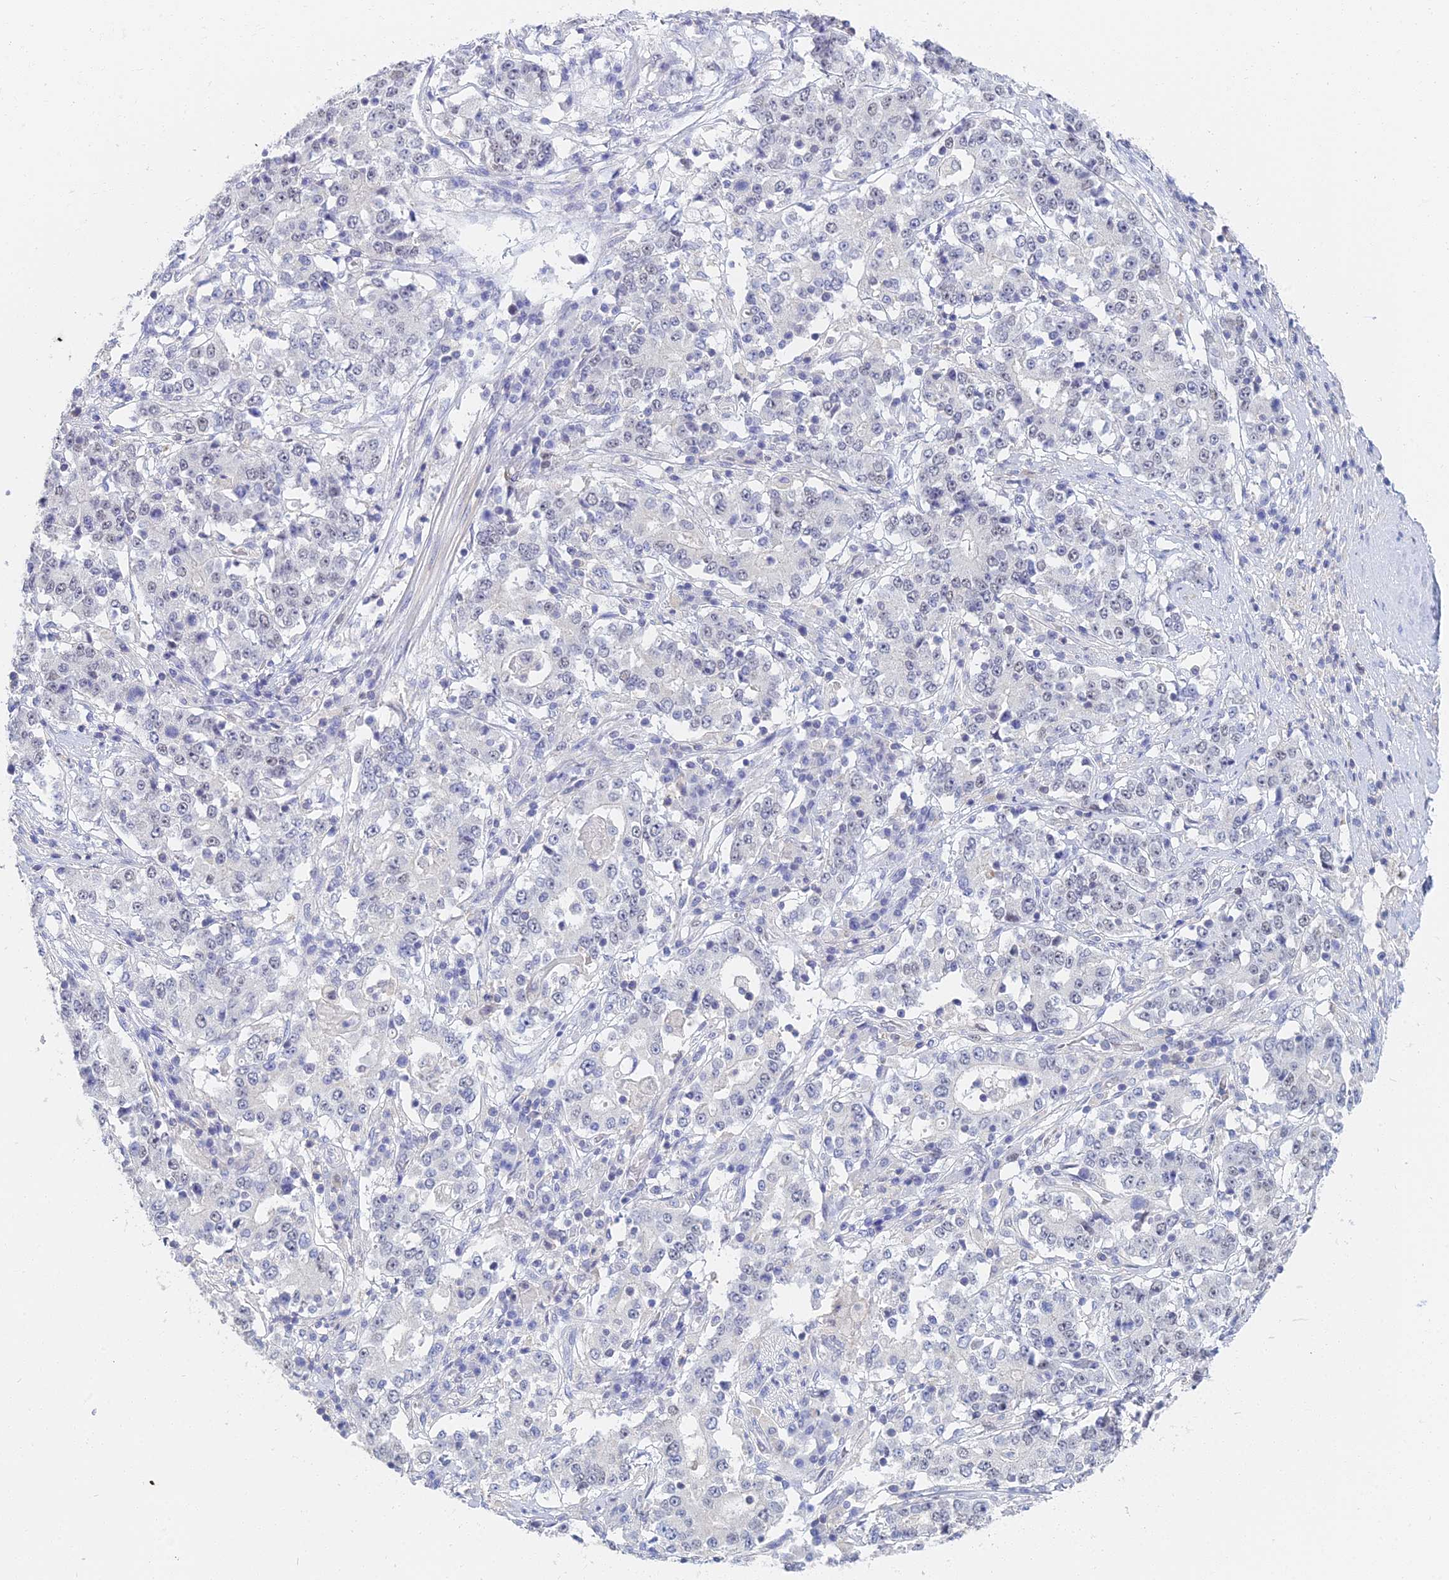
{"staining": {"intensity": "negative", "quantity": "none", "location": "none"}, "tissue": "stomach cancer", "cell_type": "Tumor cells", "image_type": "cancer", "snomed": [{"axis": "morphology", "description": "Adenocarcinoma, NOS"}, {"axis": "topography", "description": "Stomach"}], "caption": "Immunohistochemistry photomicrograph of neoplastic tissue: stomach cancer (adenocarcinoma) stained with DAB (3,3'-diaminobenzidine) demonstrates no significant protein expression in tumor cells.", "gene": "MCM2", "patient": {"sex": "male", "age": 59}}